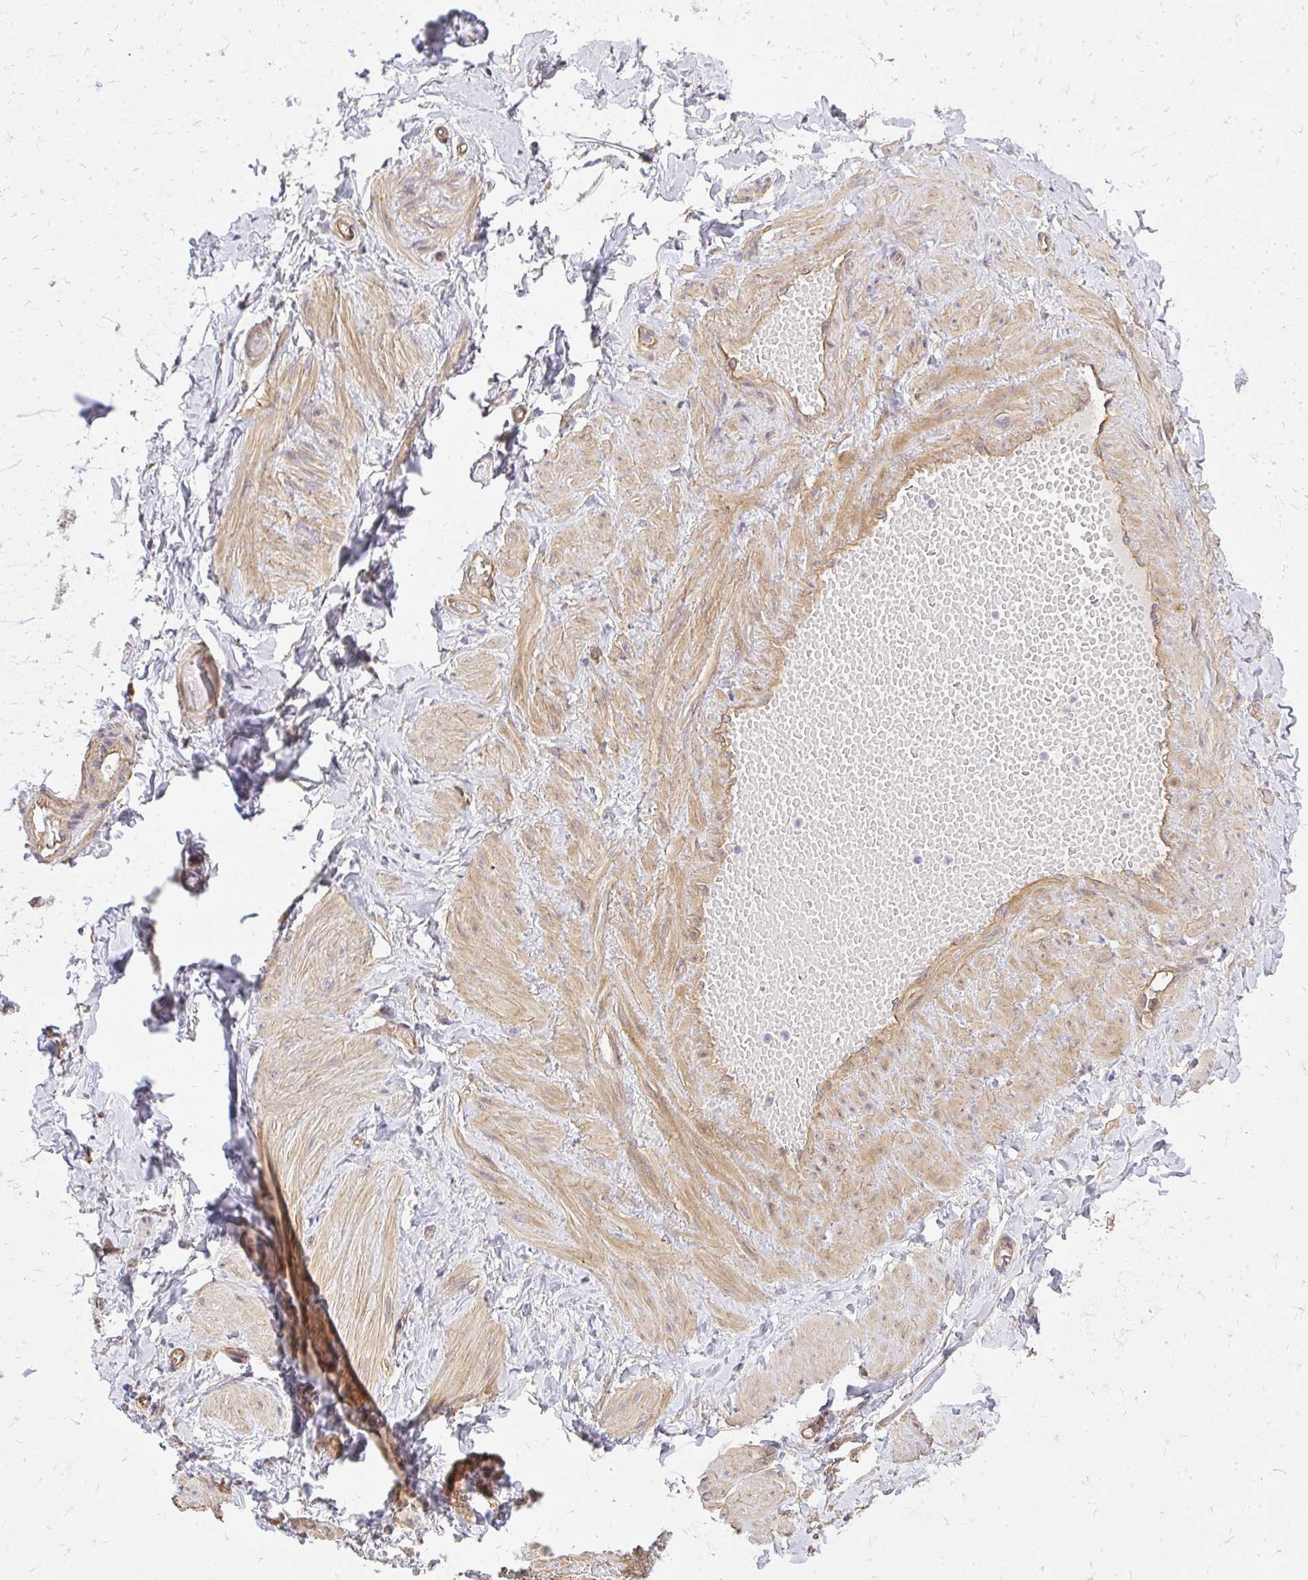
{"staining": {"intensity": "moderate", "quantity": "<25%", "location": "cytoplasmic/membranous"}, "tissue": "soft tissue", "cell_type": "Fibroblasts", "image_type": "normal", "snomed": [{"axis": "morphology", "description": "Normal tissue, NOS"}, {"axis": "topography", "description": "Soft tissue"}, {"axis": "topography", "description": "Adipose tissue"}, {"axis": "topography", "description": "Vascular tissue"}, {"axis": "topography", "description": "Peripheral nerve tissue"}], "caption": "Approximately <25% of fibroblasts in benign soft tissue exhibit moderate cytoplasmic/membranous protein positivity as visualized by brown immunohistochemical staining.", "gene": "ENSG00000258472", "patient": {"sex": "male", "age": 29}}